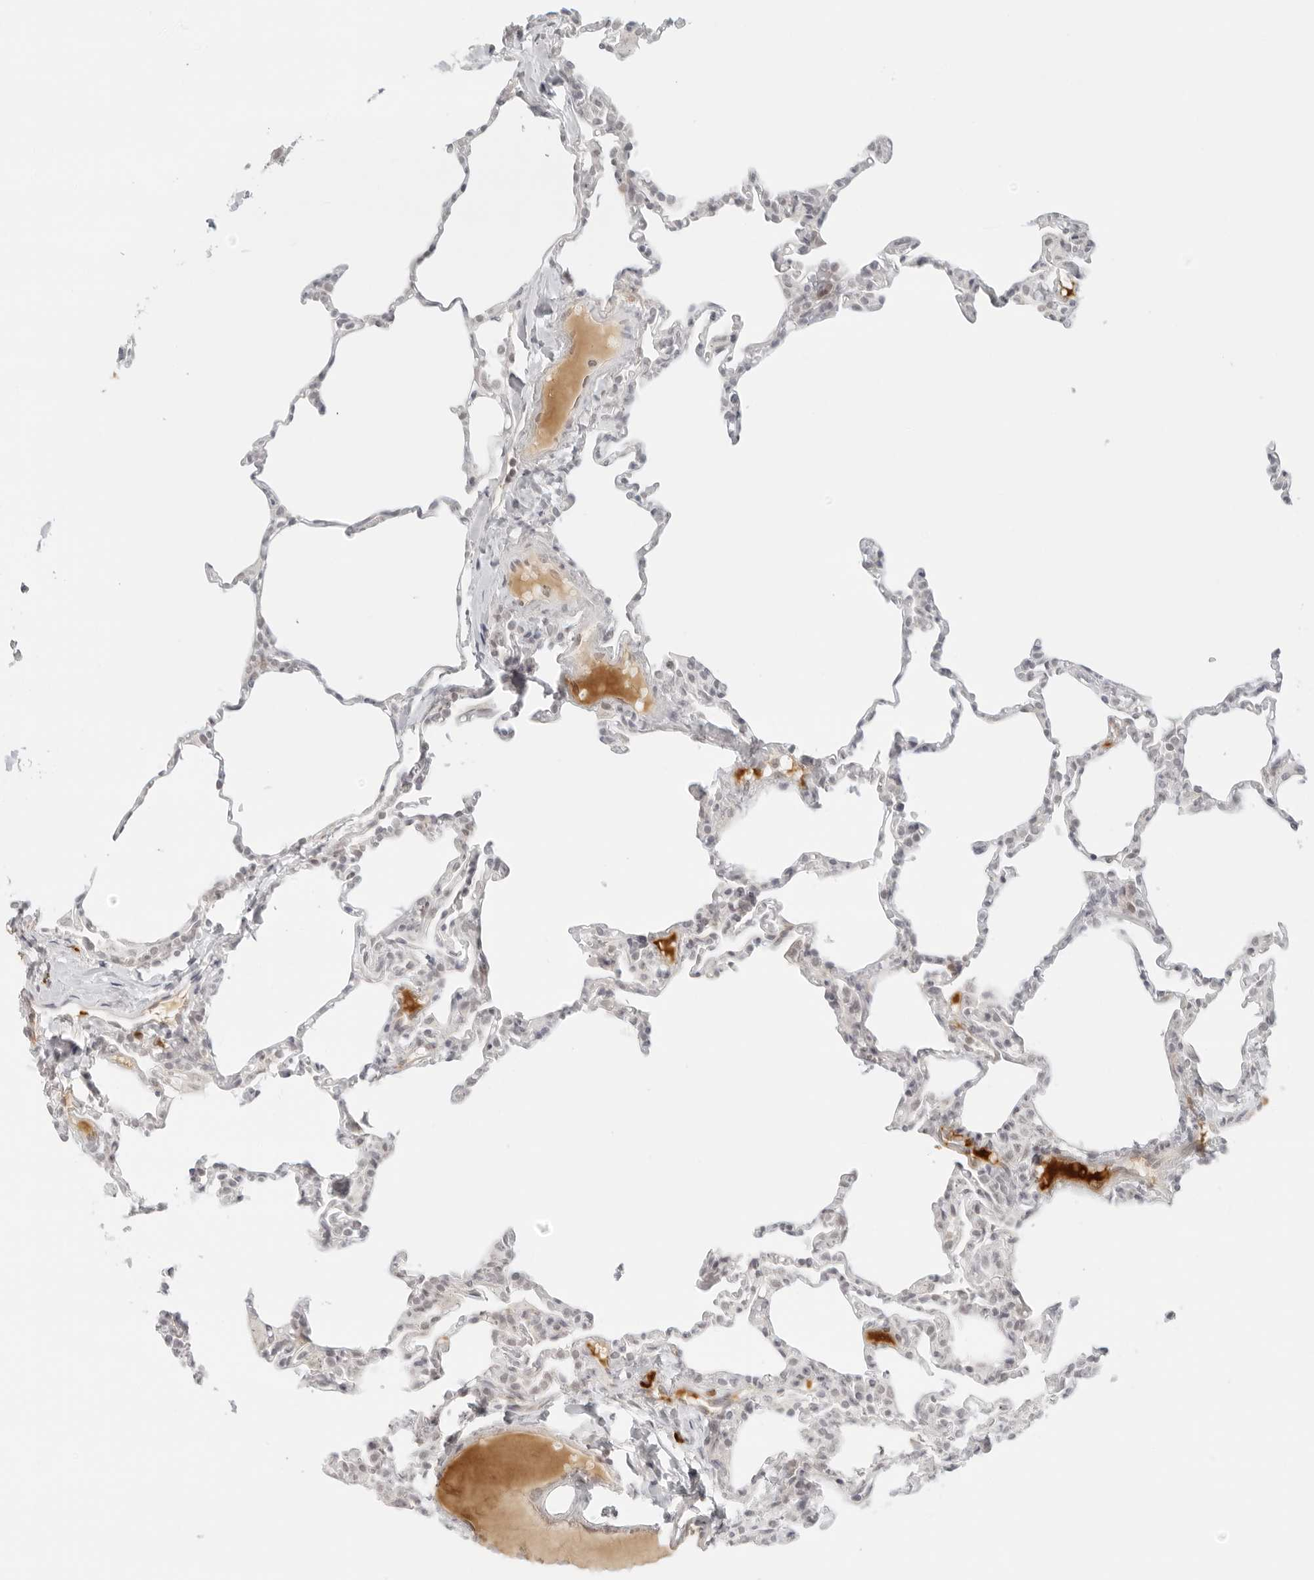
{"staining": {"intensity": "weak", "quantity": "<25%", "location": "cytoplasmic/membranous"}, "tissue": "lung", "cell_type": "Alveolar cells", "image_type": "normal", "snomed": [{"axis": "morphology", "description": "Normal tissue, NOS"}, {"axis": "topography", "description": "Lung"}], "caption": "Immunohistochemistry (IHC) image of unremarkable lung: human lung stained with DAB reveals no significant protein staining in alveolar cells.", "gene": "ZNF678", "patient": {"sex": "male", "age": 20}}